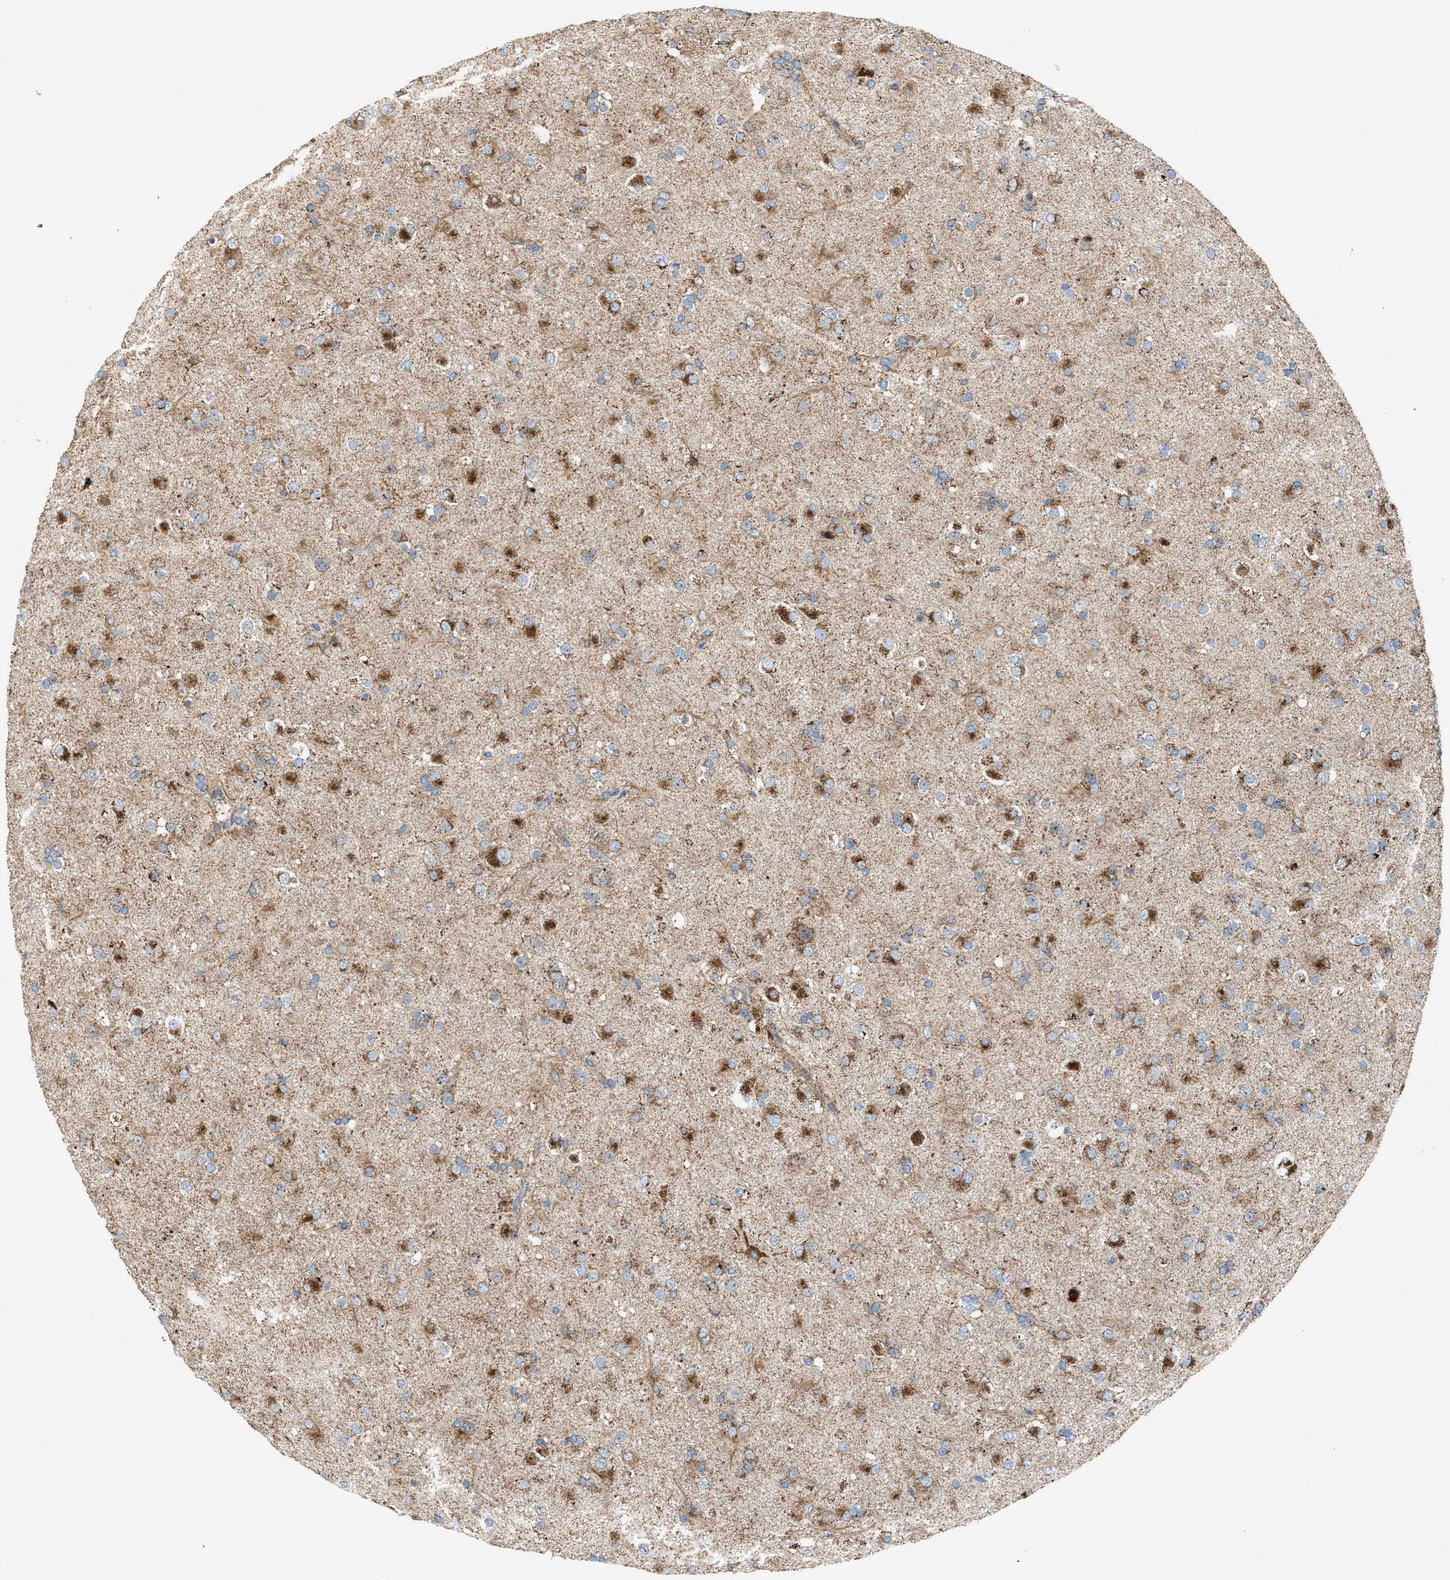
{"staining": {"intensity": "moderate", "quantity": ">75%", "location": "cytoplasmic/membranous"}, "tissue": "glioma", "cell_type": "Tumor cells", "image_type": "cancer", "snomed": [{"axis": "morphology", "description": "Glioma, malignant, Low grade"}, {"axis": "topography", "description": "Brain"}], "caption": "Malignant low-grade glioma was stained to show a protein in brown. There is medium levels of moderate cytoplasmic/membranous positivity in about >75% of tumor cells.", "gene": "PMPCA", "patient": {"sex": "male", "age": 65}}